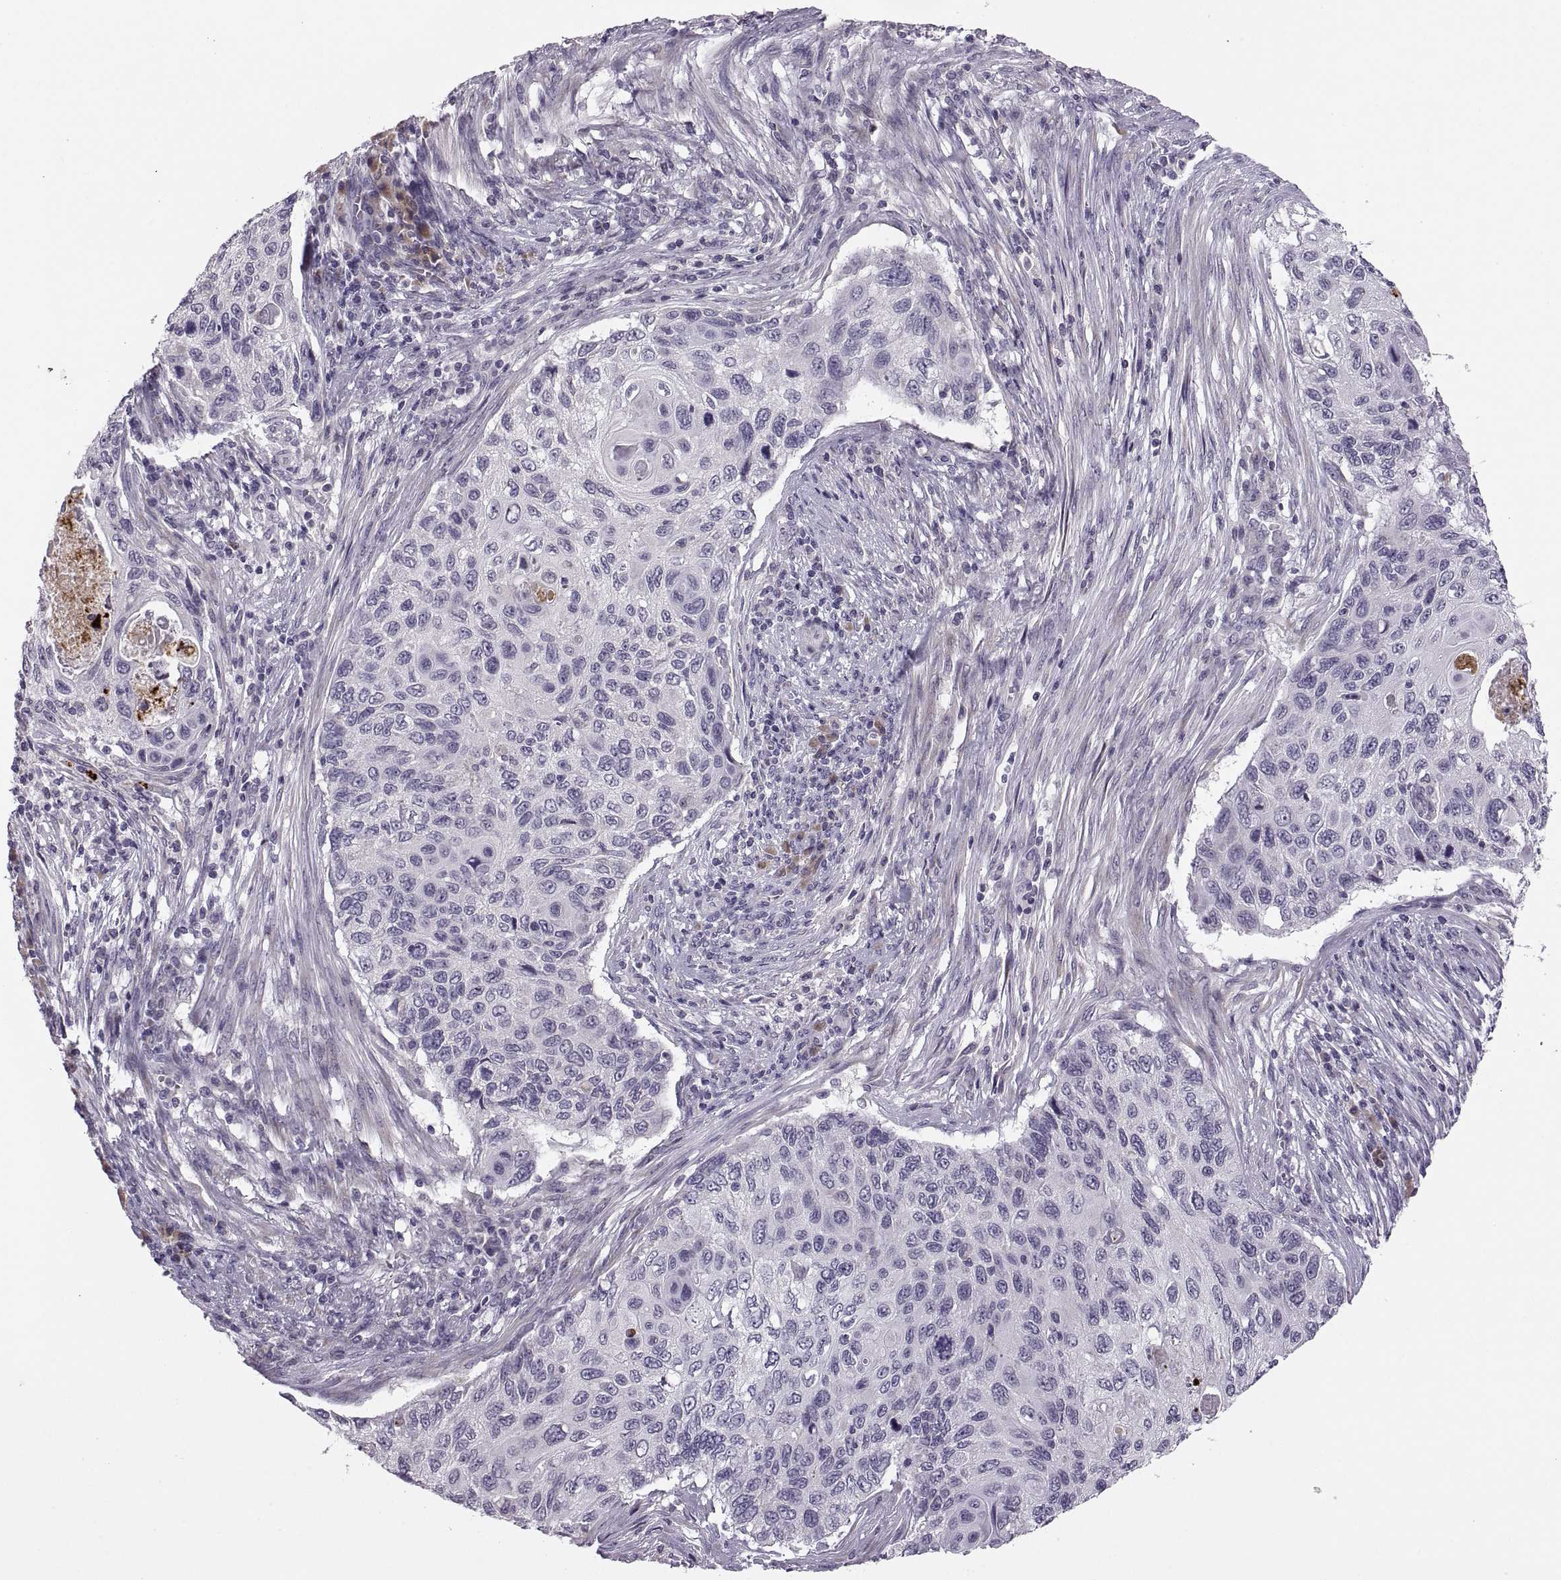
{"staining": {"intensity": "negative", "quantity": "none", "location": "none"}, "tissue": "cervical cancer", "cell_type": "Tumor cells", "image_type": "cancer", "snomed": [{"axis": "morphology", "description": "Squamous cell carcinoma, NOS"}, {"axis": "topography", "description": "Cervix"}], "caption": "Immunohistochemical staining of human cervical cancer (squamous cell carcinoma) displays no significant positivity in tumor cells. Brightfield microscopy of immunohistochemistry (IHC) stained with DAB (brown) and hematoxylin (blue), captured at high magnification.", "gene": "ADH6", "patient": {"sex": "female", "age": 70}}